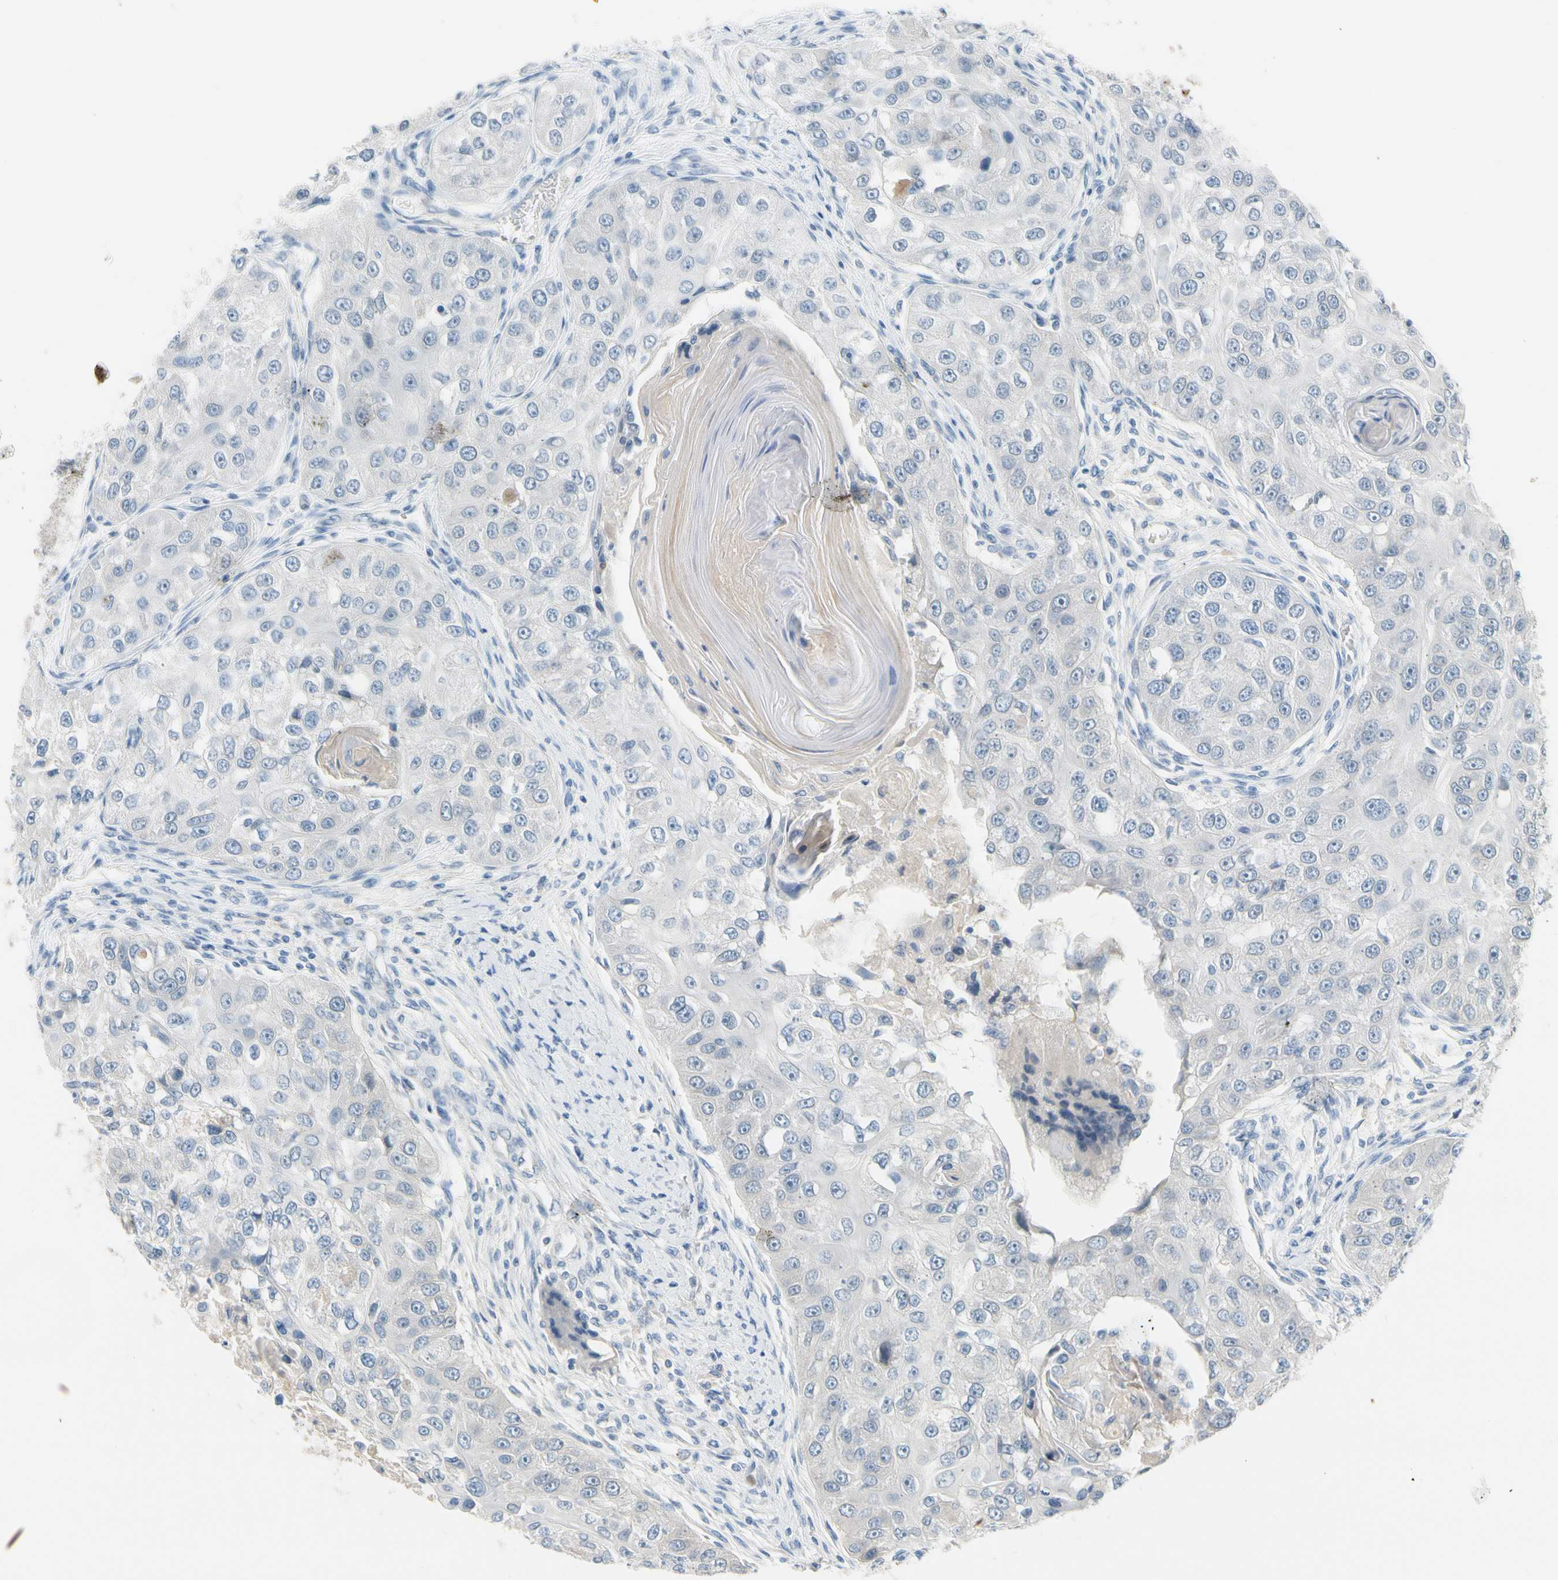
{"staining": {"intensity": "negative", "quantity": "none", "location": "none"}, "tissue": "head and neck cancer", "cell_type": "Tumor cells", "image_type": "cancer", "snomed": [{"axis": "morphology", "description": "Normal tissue, NOS"}, {"axis": "morphology", "description": "Squamous cell carcinoma, NOS"}, {"axis": "topography", "description": "Skeletal muscle"}, {"axis": "topography", "description": "Head-Neck"}], "caption": "Photomicrograph shows no significant protein staining in tumor cells of head and neck cancer (squamous cell carcinoma).", "gene": "CNDP1", "patient": {"sex": "male", "age": 51}}